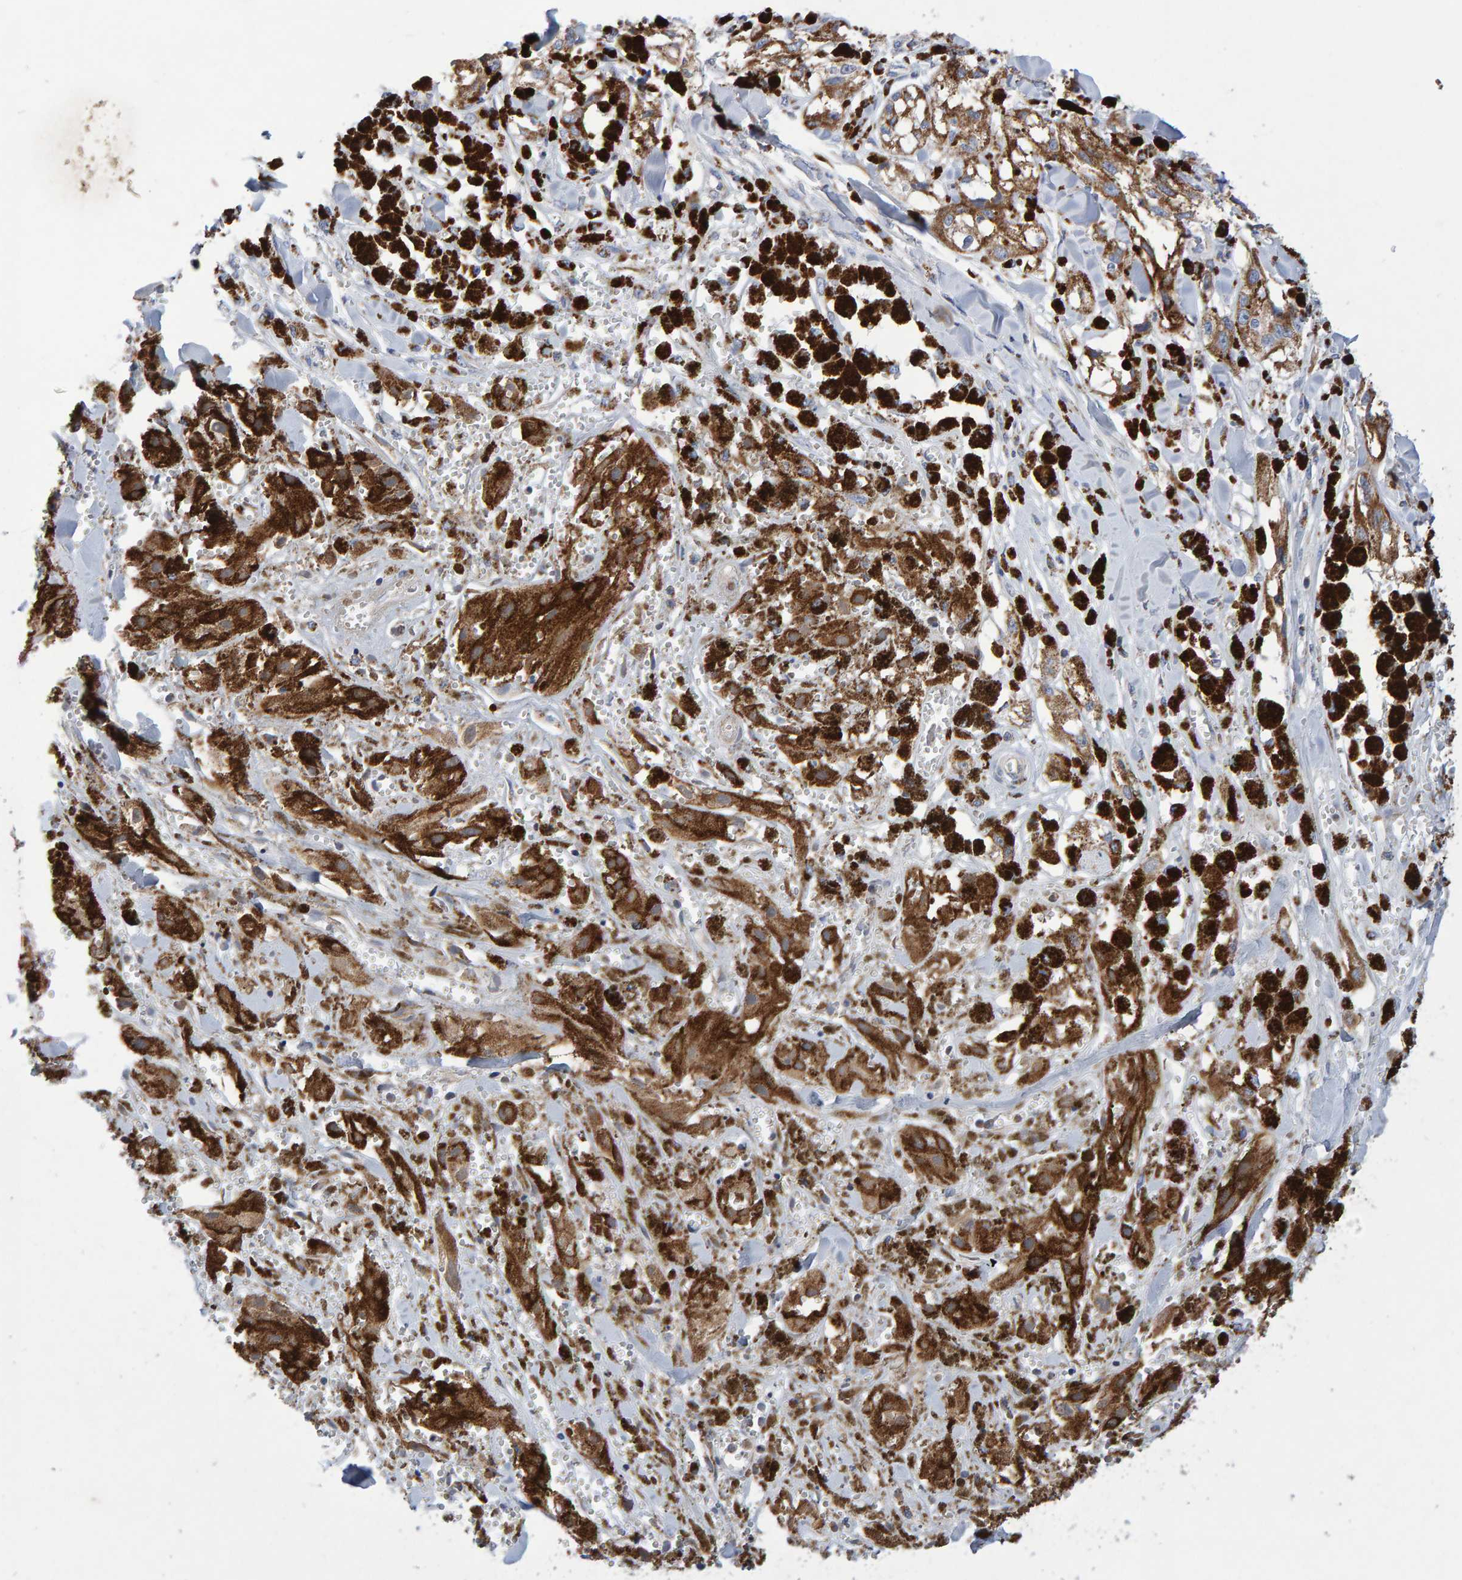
{"staining": {"intensity": "moderate", "quantity": ">75%", "location": "cytoplasmic/membranous"}, "tissue": "melanoma", "cell_type": "Tumor cells", "image_type": "cancer", "snomed": [{"axis": "morphology", "description": "Malignant melanoma, NOS"}, {"axis": "topography", "description": "Skin"}], "caption": "The photomicrograph demonstrates immunohistochemical staining of malignant melanoma. There is moderate cytoplasmic/membranous positivity is present in approximately >75% of tumor cells.", "gene": "EFR3A", "patient": {"sex": "male", "age": 88}}